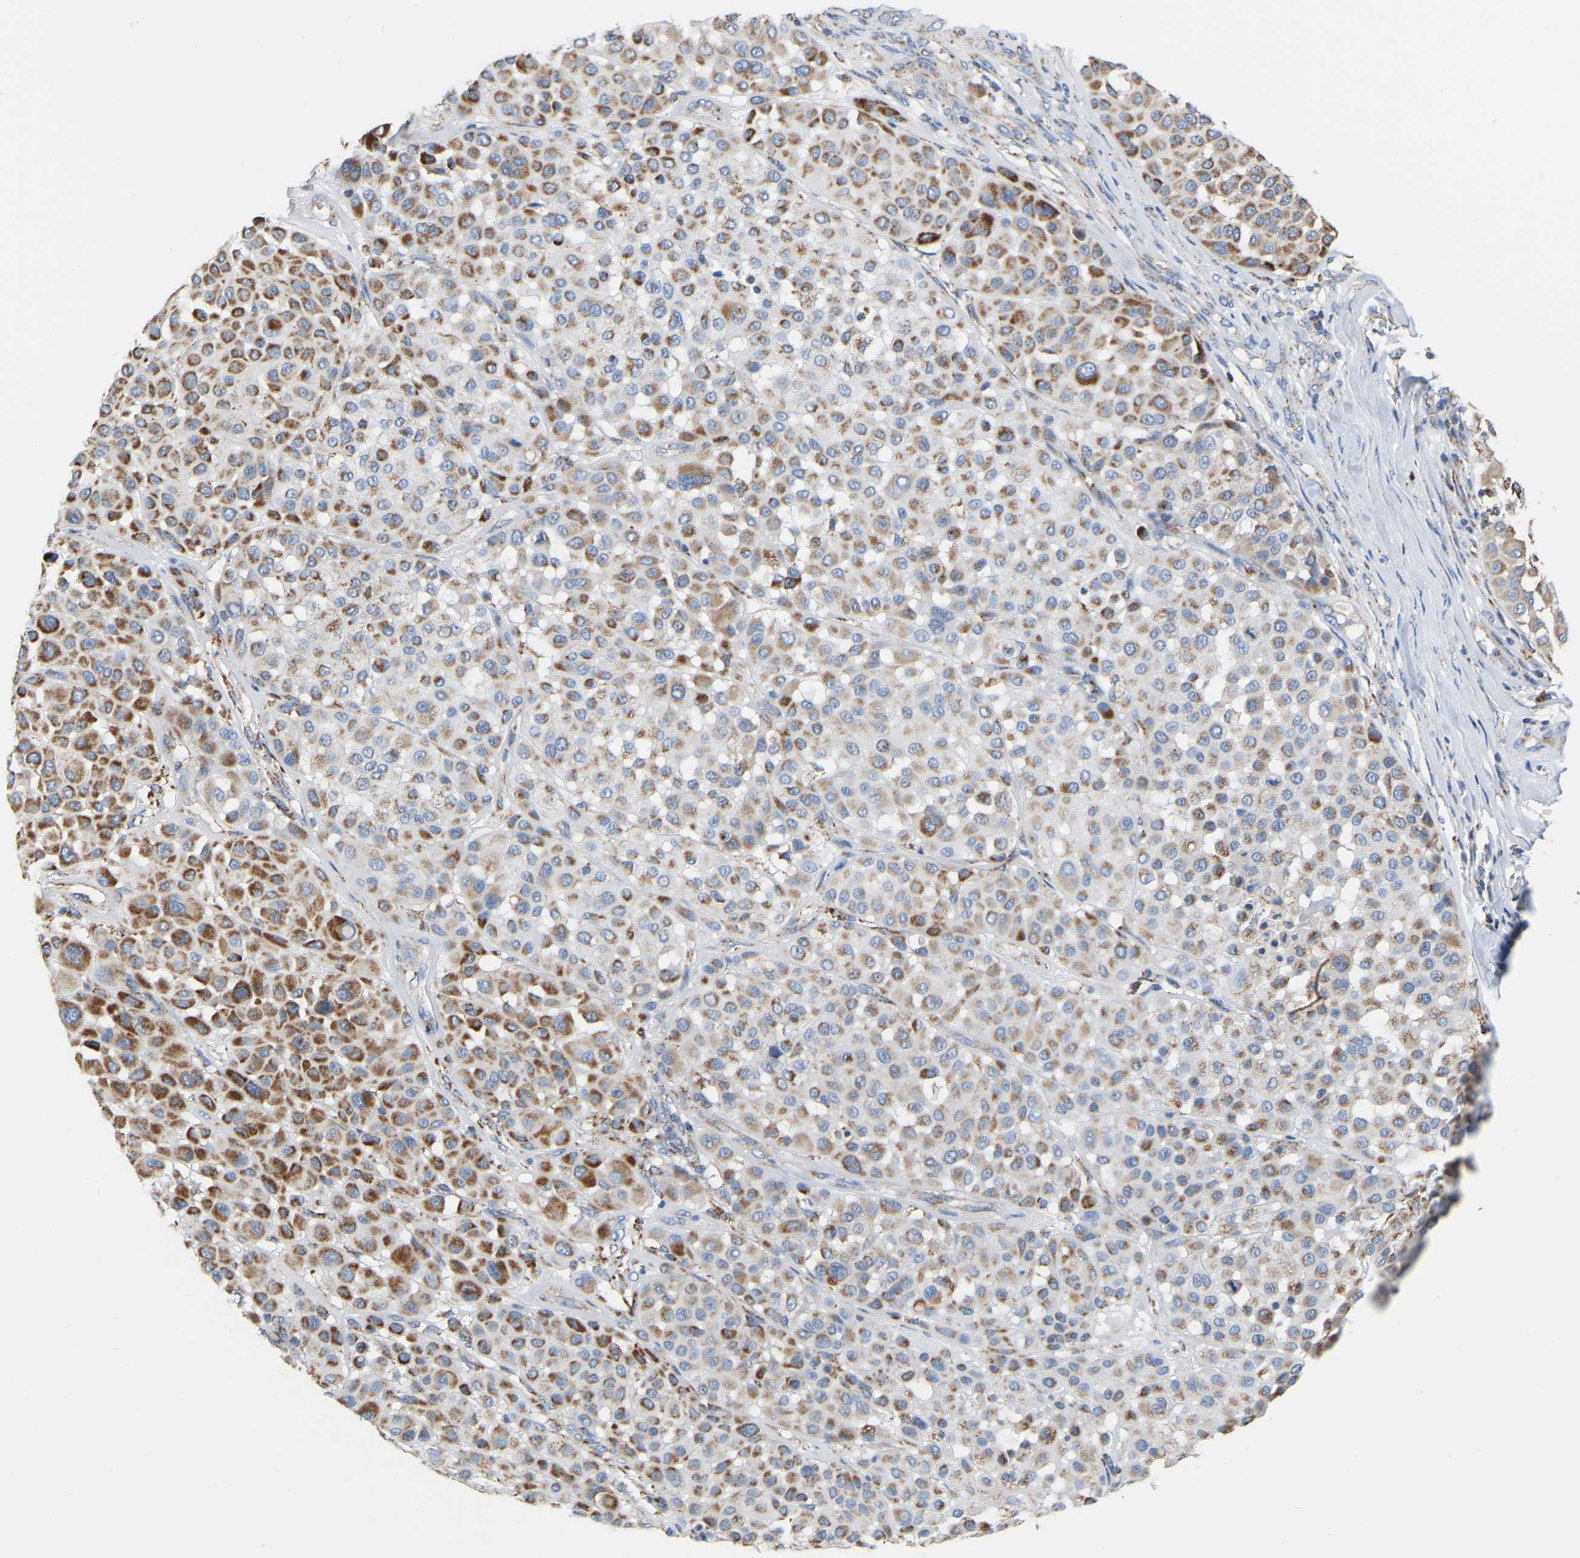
{"staining": {"intensity": "moderate", "quantity": ">75%", "location": "cytoplasmic/membranous"}, "tissue": "melanoma", "cell_type": "Tumor cells", "image_type": "cancer", "snomed": [{"axis": "morphology", "description": "Malignant melanoma, Metastatic site"}, {"axis": "topography", "description": "Soft tissue"}], "caption": "Malignant melanoma (metastatic site) stained with a brown dye exhibits moderate cytoplasmic/membranous positive expression in approximately >75% of tumor cells.", "gene": "CBLB", "patient": {"sex": "male", "age": 41}}